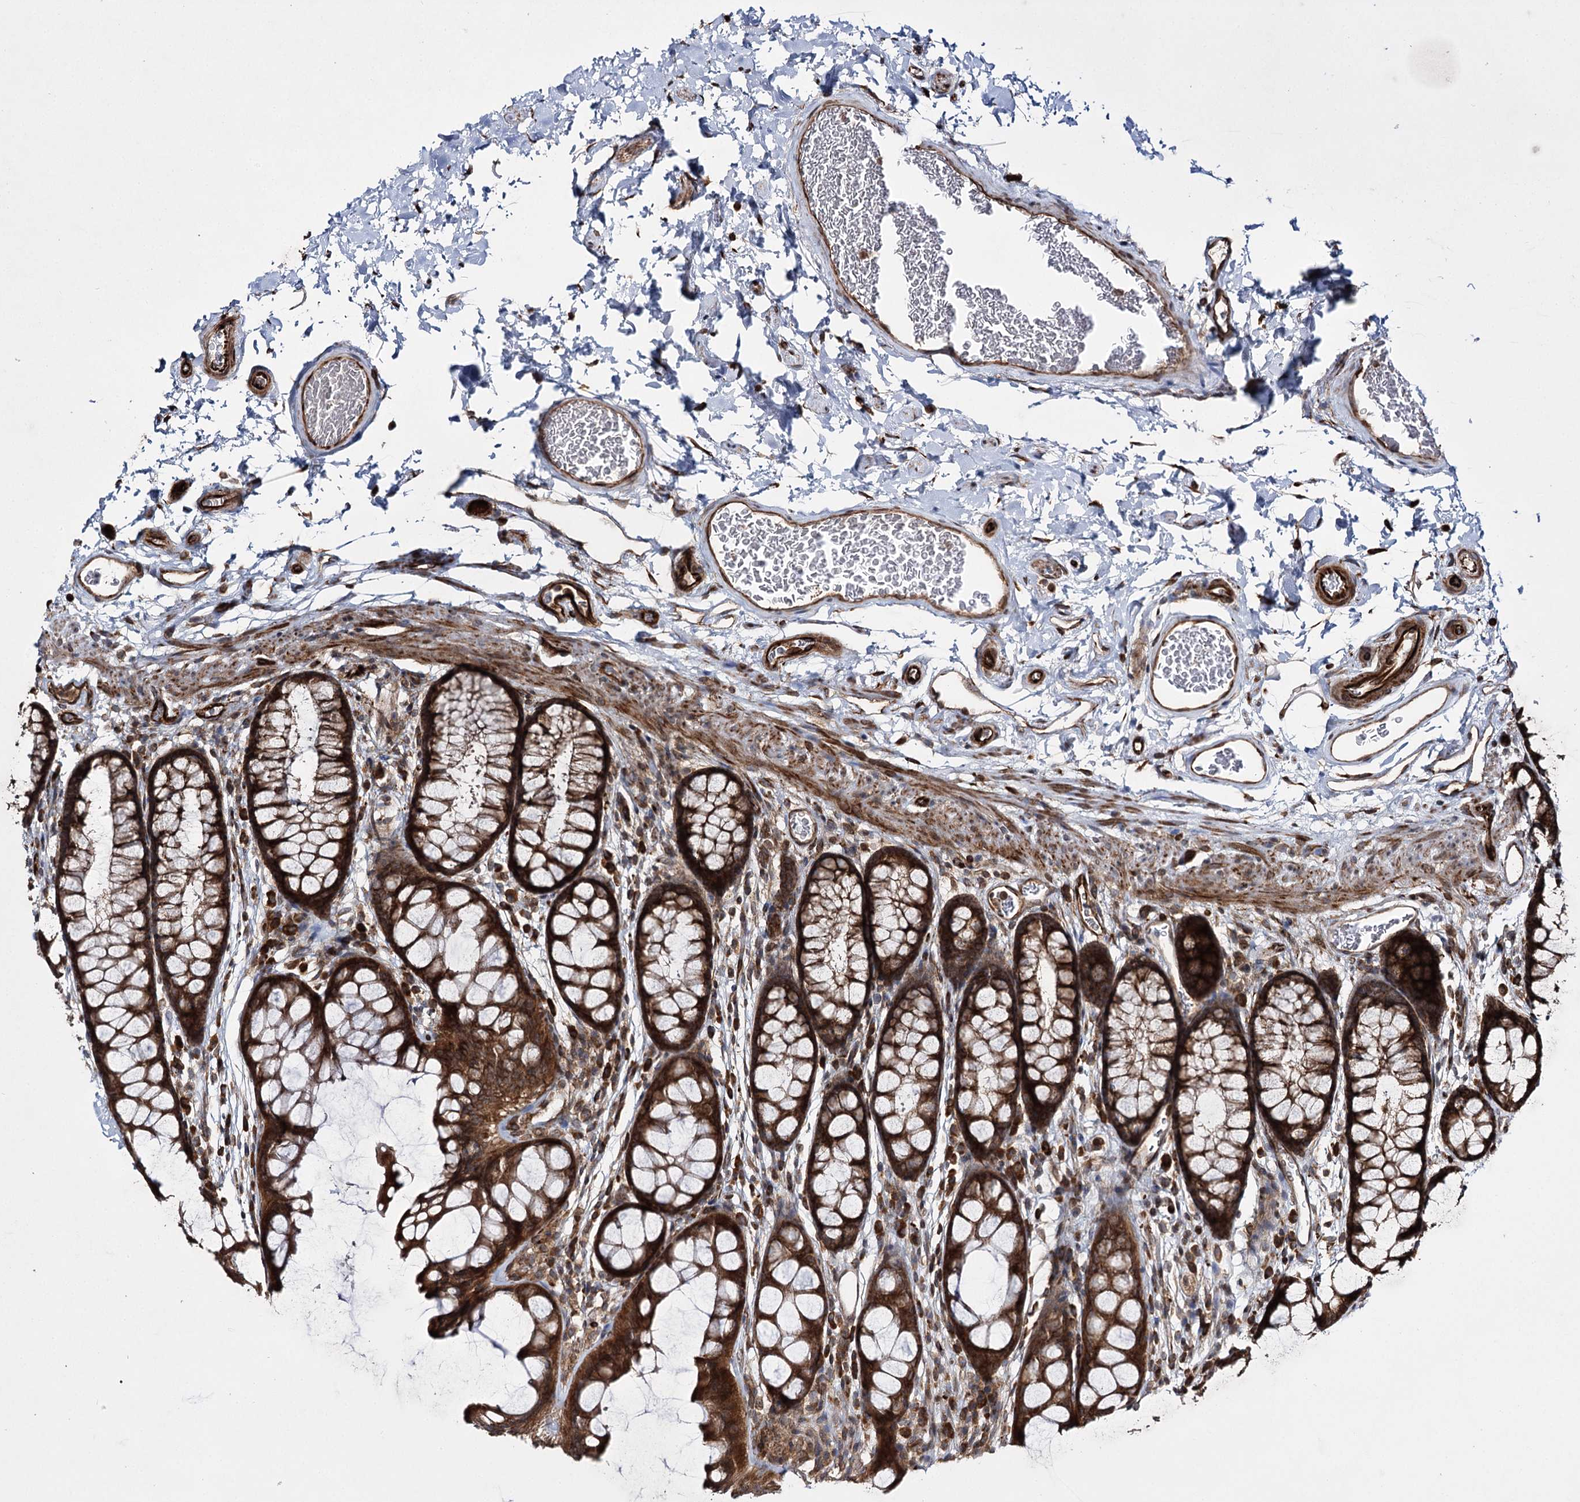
{"staining": {"intensity": "strong", "quantity": "25%-75%", "location": "cytoplasmic/membranous"}, "tissue": "colon", "cell_type": "Endothelial cells", "image_type": "normal", "snomed": [{"axis": "morphology", "description": "Normal tissue, NOS"}, {"axis": "topography", "description": "Colon"}], "caption": "A photomicrograph of colon stained for a protein exhibits strong cytoplasmic/membranous brown staining in endothelial cells. (DAB = brown stain, brightfield microscopy at high magnification).", "gene": "HECTD2", "patient": {"sex": "female", "age": 82}}